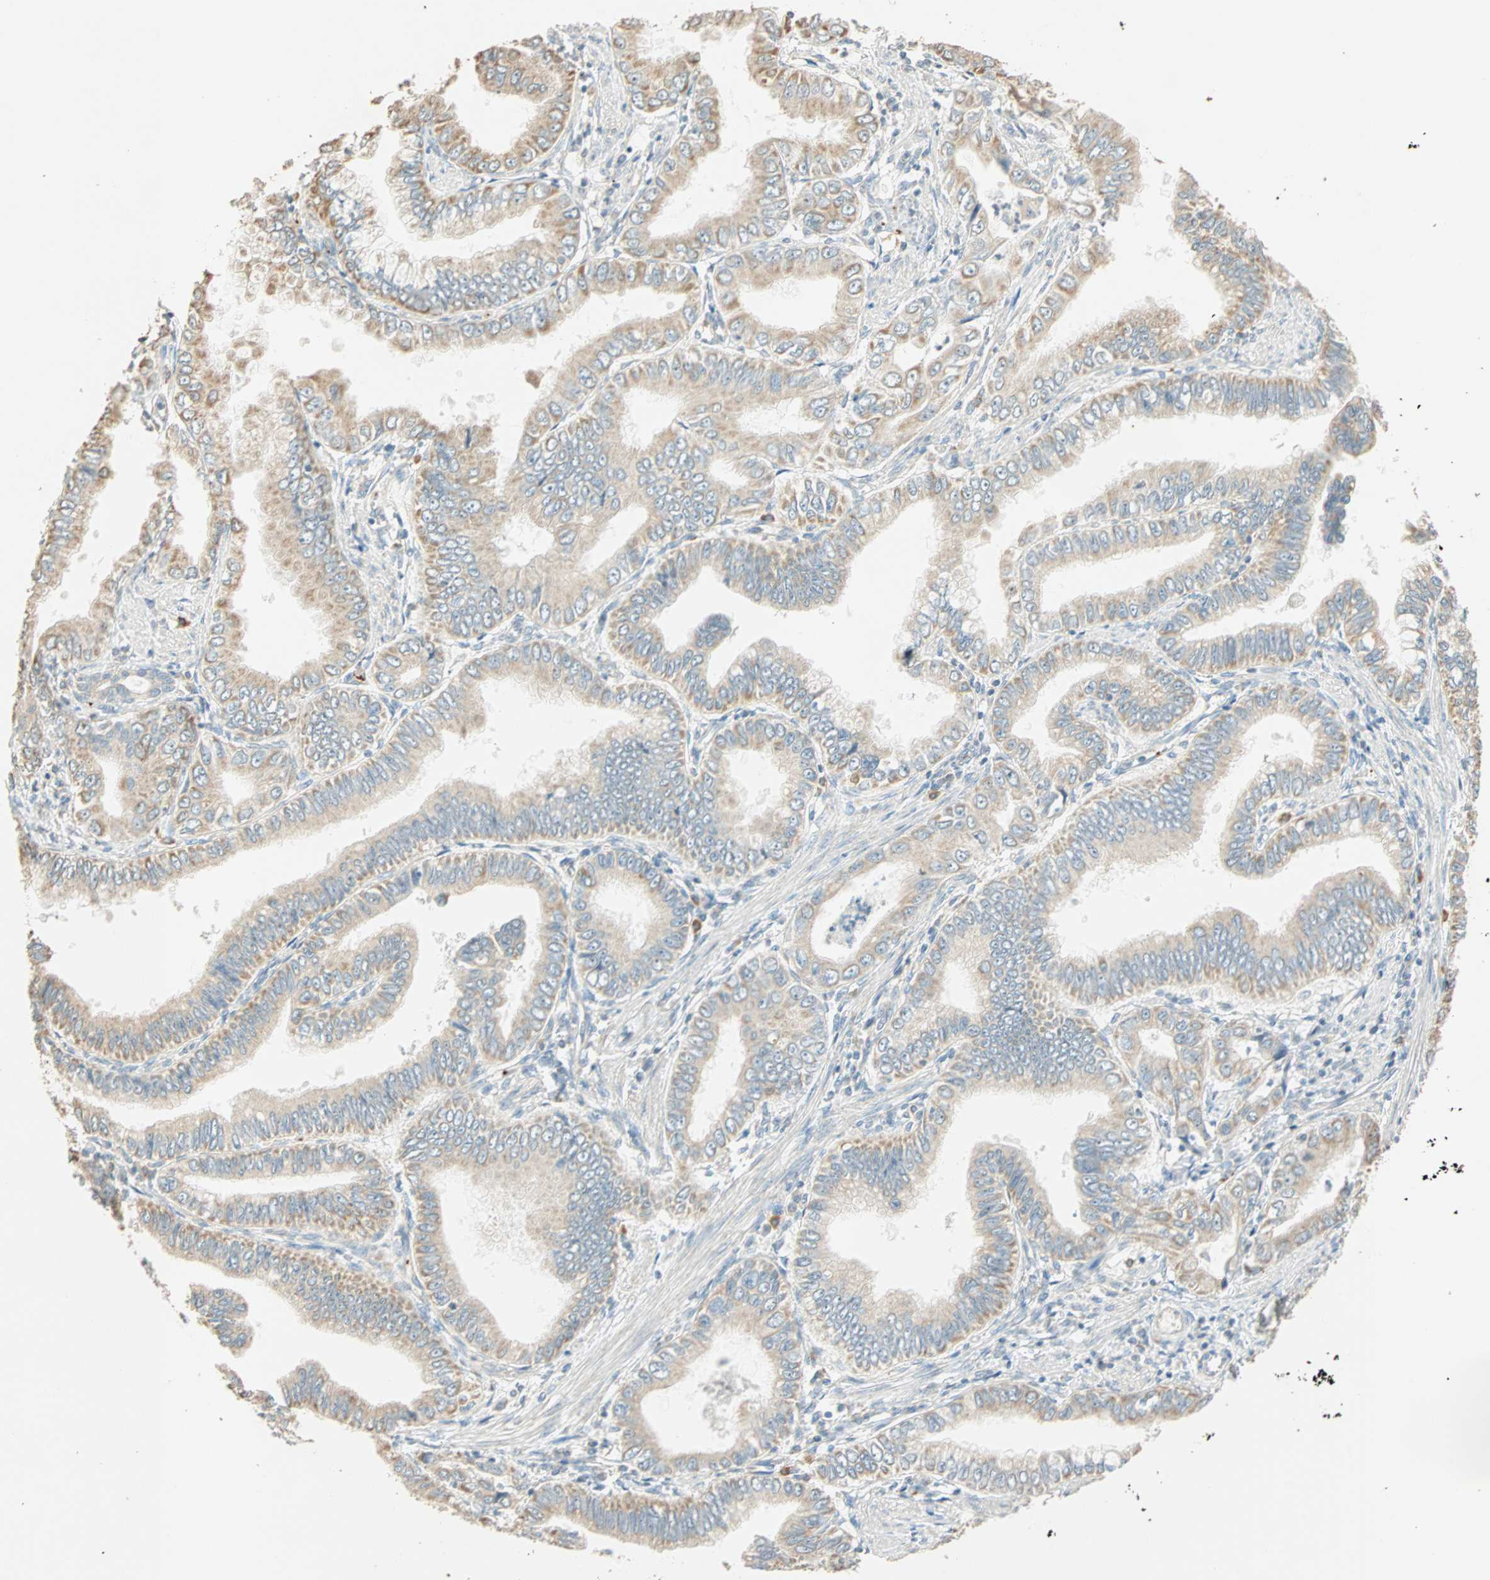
{"staining": {"intensity": "weak", "quantity": ">75%", "location": "cytoplasmic/membranous"}, "tissue": "pancreatic cancer", "cell_type": "Tumor cells", "image_type": "cancer", "snomed": [{"axis": "morphology", "description": "Normal tissue, NOS"}, {"axis": "topography", "description": "Lymph node"}], "caption": "A histopathology image of human pancreatic cancer stained for a protein shows weak cytoplasmic/membranous brown staining in tumor cells. Immunohistochemistry stains the protein in brown and the nuclei are stained blue.", "gene": "RAD18", "patient": {"sex": "male", "age": 50}}